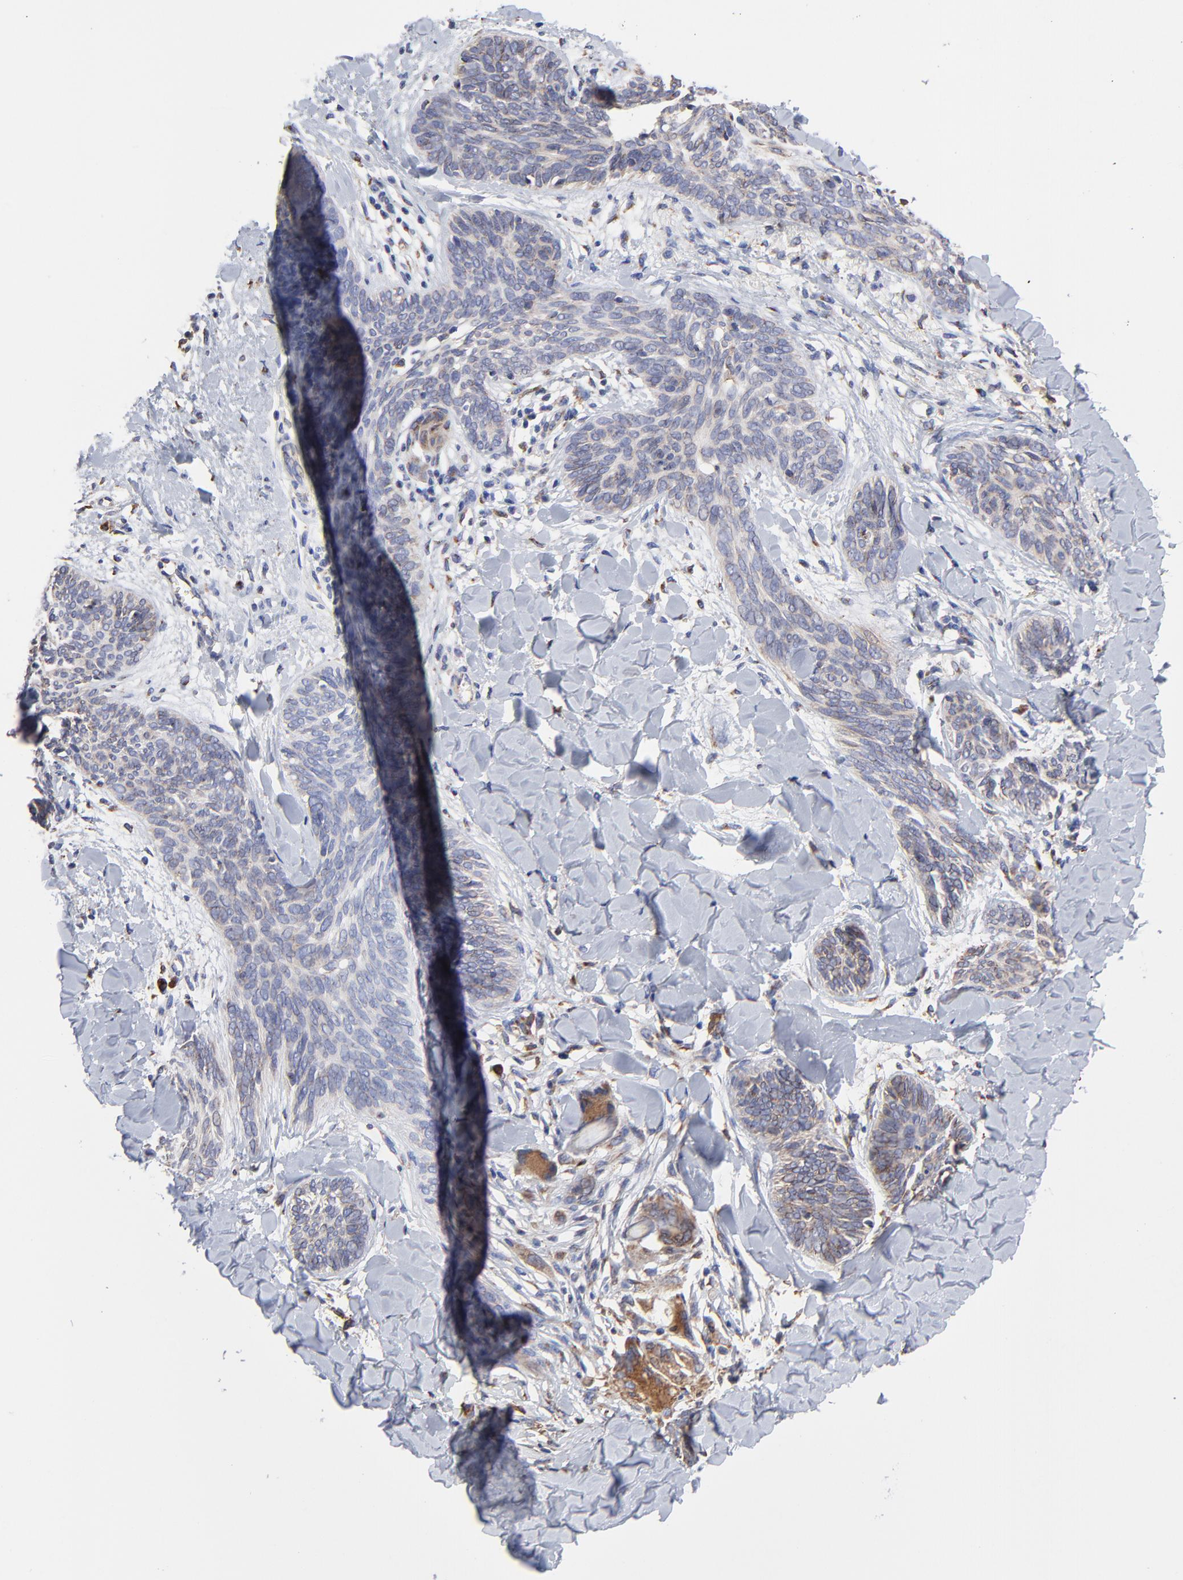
{"staining": {"intensity": "weak", "quantity": "<25%", "location": "cytoplasmic/membranous"}, "tissue": "skin cancer", "cell_type": "Tumor cells", "image_type": "cancer", "snomed": [{"axis": "morphology", "description": "Basal cell carcinoma"}, {"axis": "topography", "description": "Skin"}], "caption": "Skin cancer was stained to show a protein in brown. There is no significant positivity in tumor cells. (DAB (3,3'-diaminobenzidine) IHC with hematoxylin counter stain).", "gene": "LMAN1", "patient": {"sex": "female", "age": 81}}